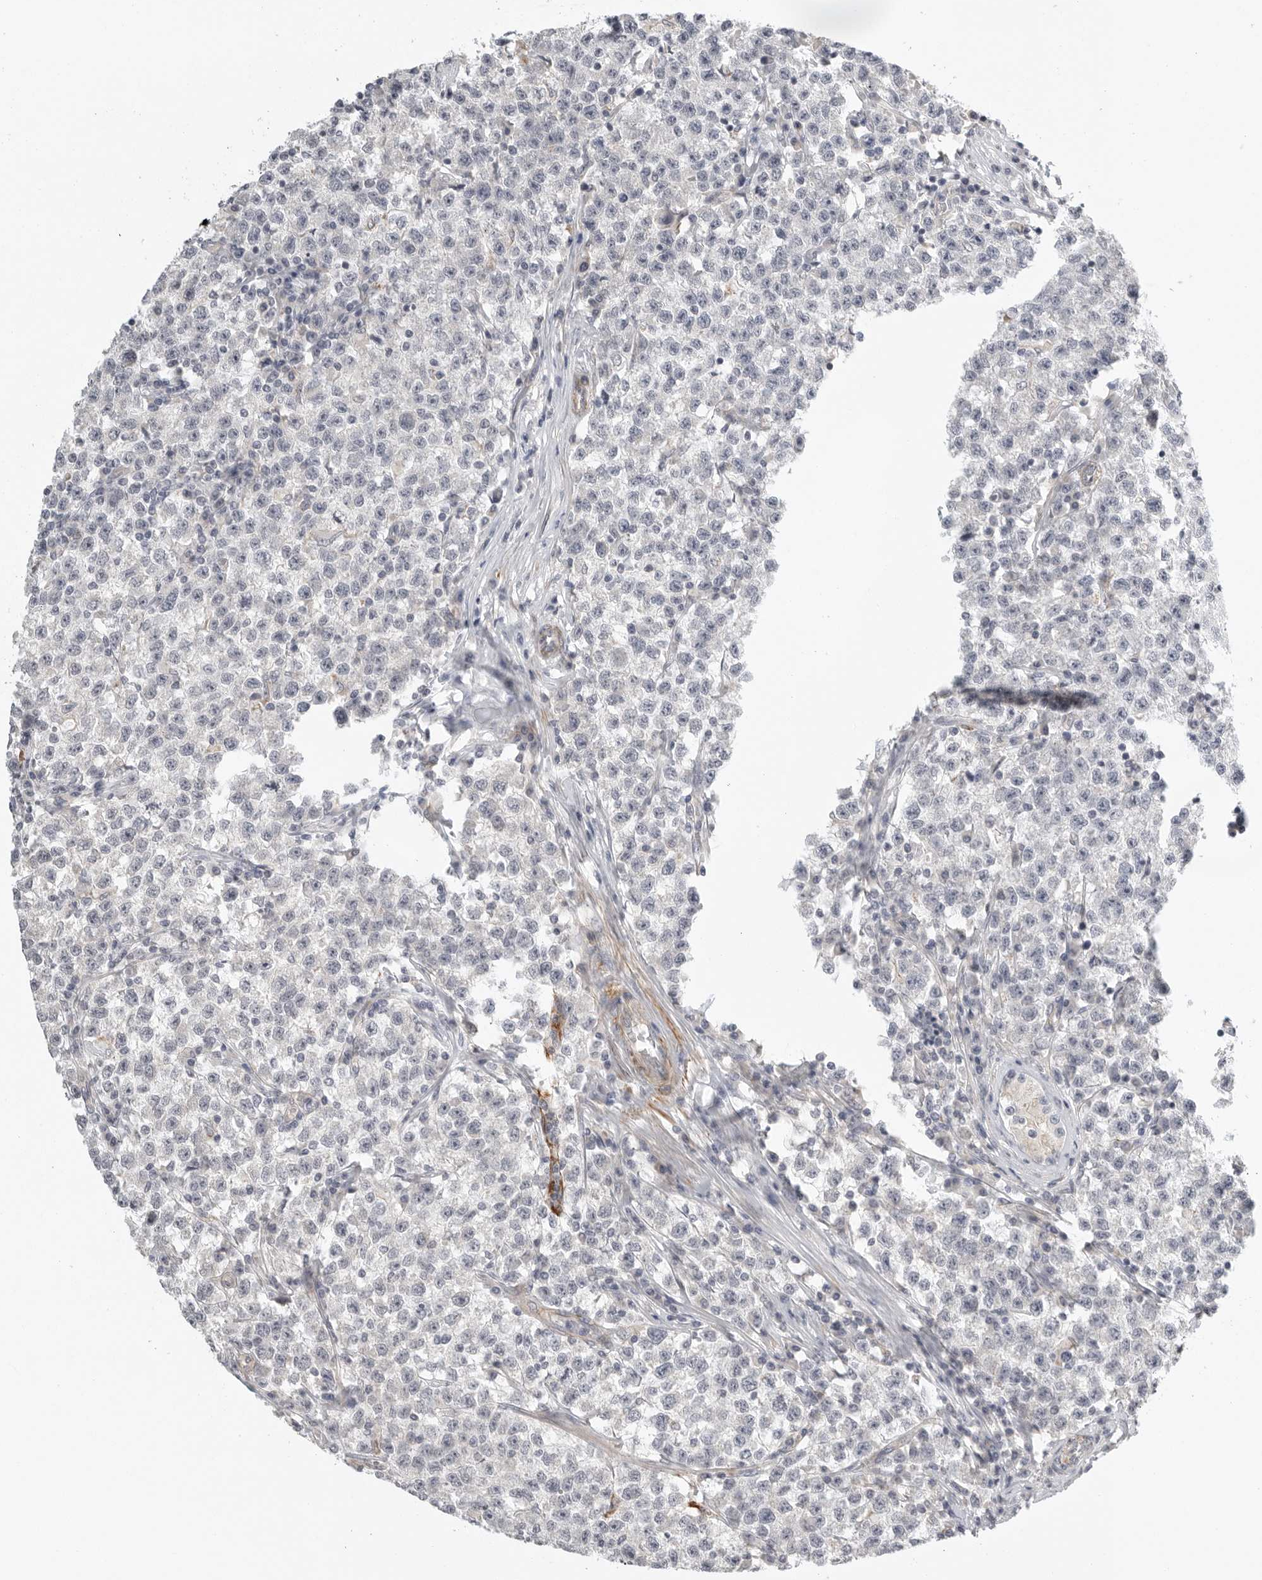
{"staining": {"intensity": "negative", "quantity": "none", "location": "none"}, "tissue": "testis cancer", "cell_type": "Tumor cells", "image_type": "cancer", "snomed": [{"axis": "morphology", "description": "Seminoma, NOS"}, {"axis": "topography", "description": "Testis"}], "caption": "Micrograph shows no protein staining in tumor cells of testis seminoma tissue.", "gene": "STAB2", "patient": {"sex": "male", "age": 22}}